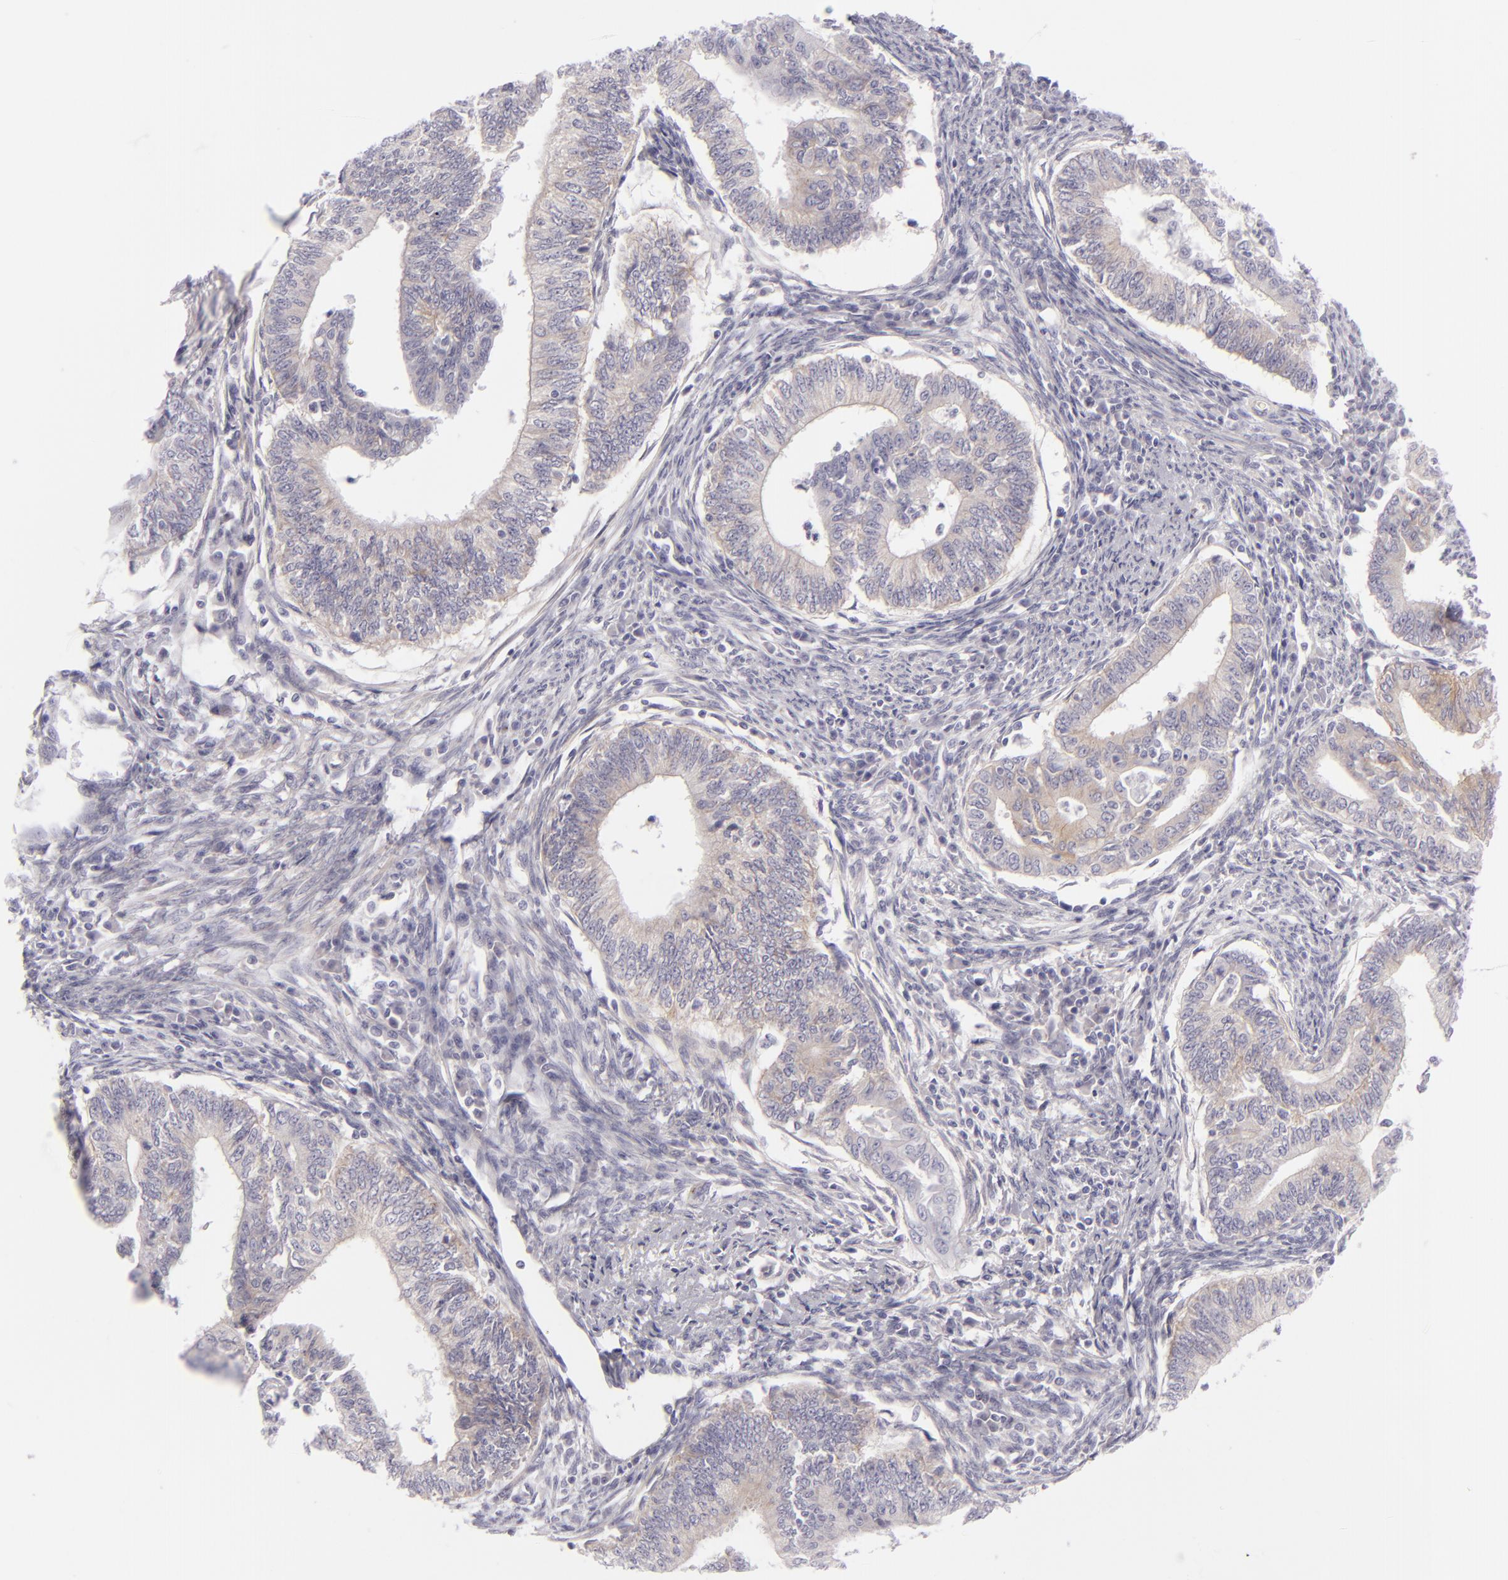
{"staining": {"intensity": "weak", "quantity": ">75%", "location": "cytoplasmic/membranous"}, "tissue": "endometrial cancer", "cell_type": "Tumor cells", "image_type": "cancer", "snomed": [{"axis": "morphology", "description": "Adenocarcinoma, NOS"}, {"axis": "topography", "description": "Endometrium"}], "caption": "The image exhibits staining of endometrial adenocarcinoma, revealing weak cytoplasmic/membranous protein positivity (brown color) within tumor cells.", "gene": "DLG4", "patient": {"sex": "female", "age": 66}}